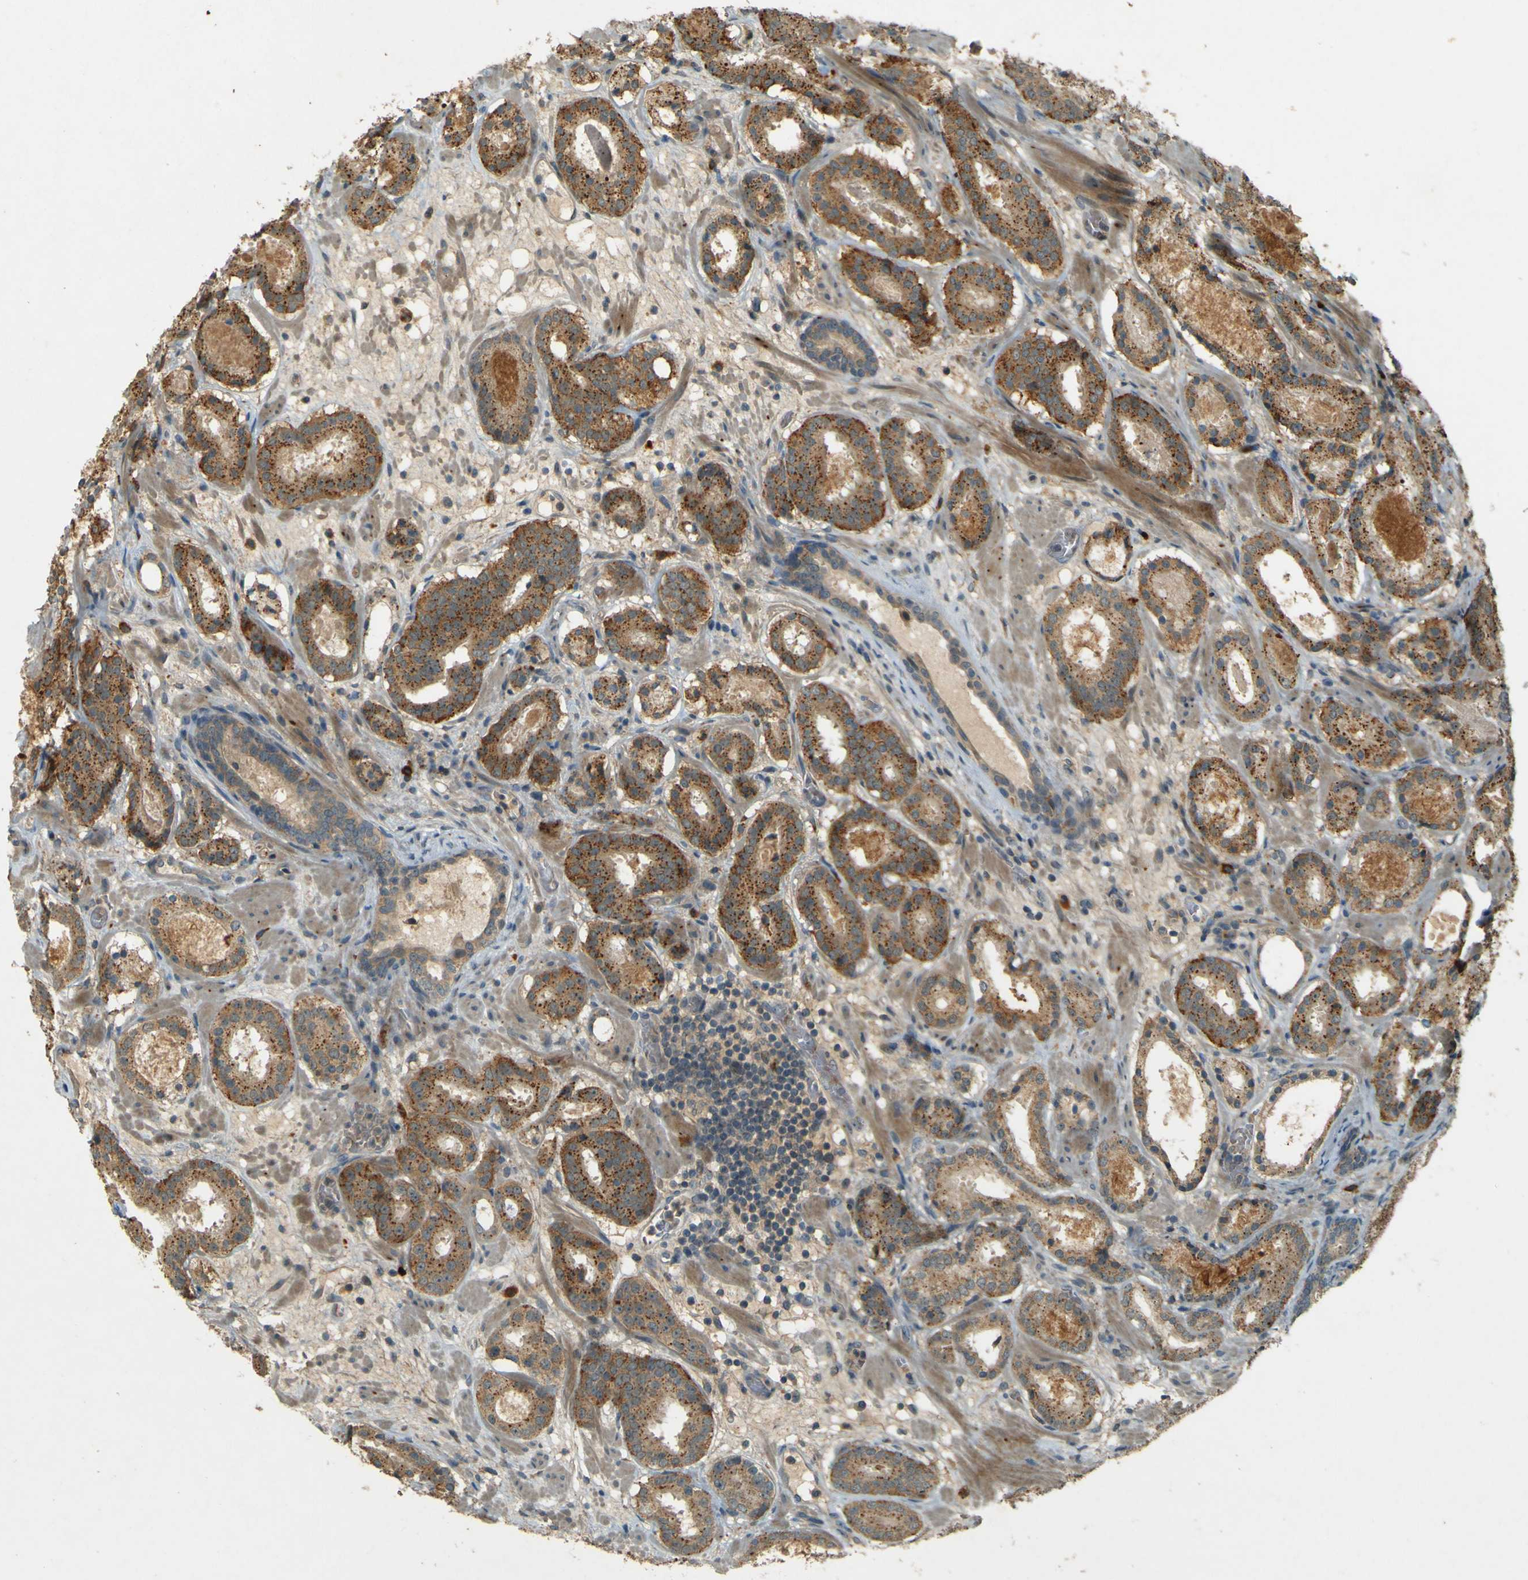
{"staining": {"intensity": "moderate", "quantity": ">75%", "location": "cytoplasmic/membranous"}, "tissue": "prostate cancer", "cell_type": "Tumor cells", "image_type": "cancer", "snomed": [{"axis": "morphology", "description": "Adenocarcinoma, Low grade"}, {"axis": "topography", "description": "Prostate"}], "caption": "A medium amount of moderate cytoplasmic/membranous staining is present in about >75% of tumor cells in prostate low-grade adenocarcinoma tissue.", "gene": "MPDZ", "patient": {"sex": "male", "age": 69}}